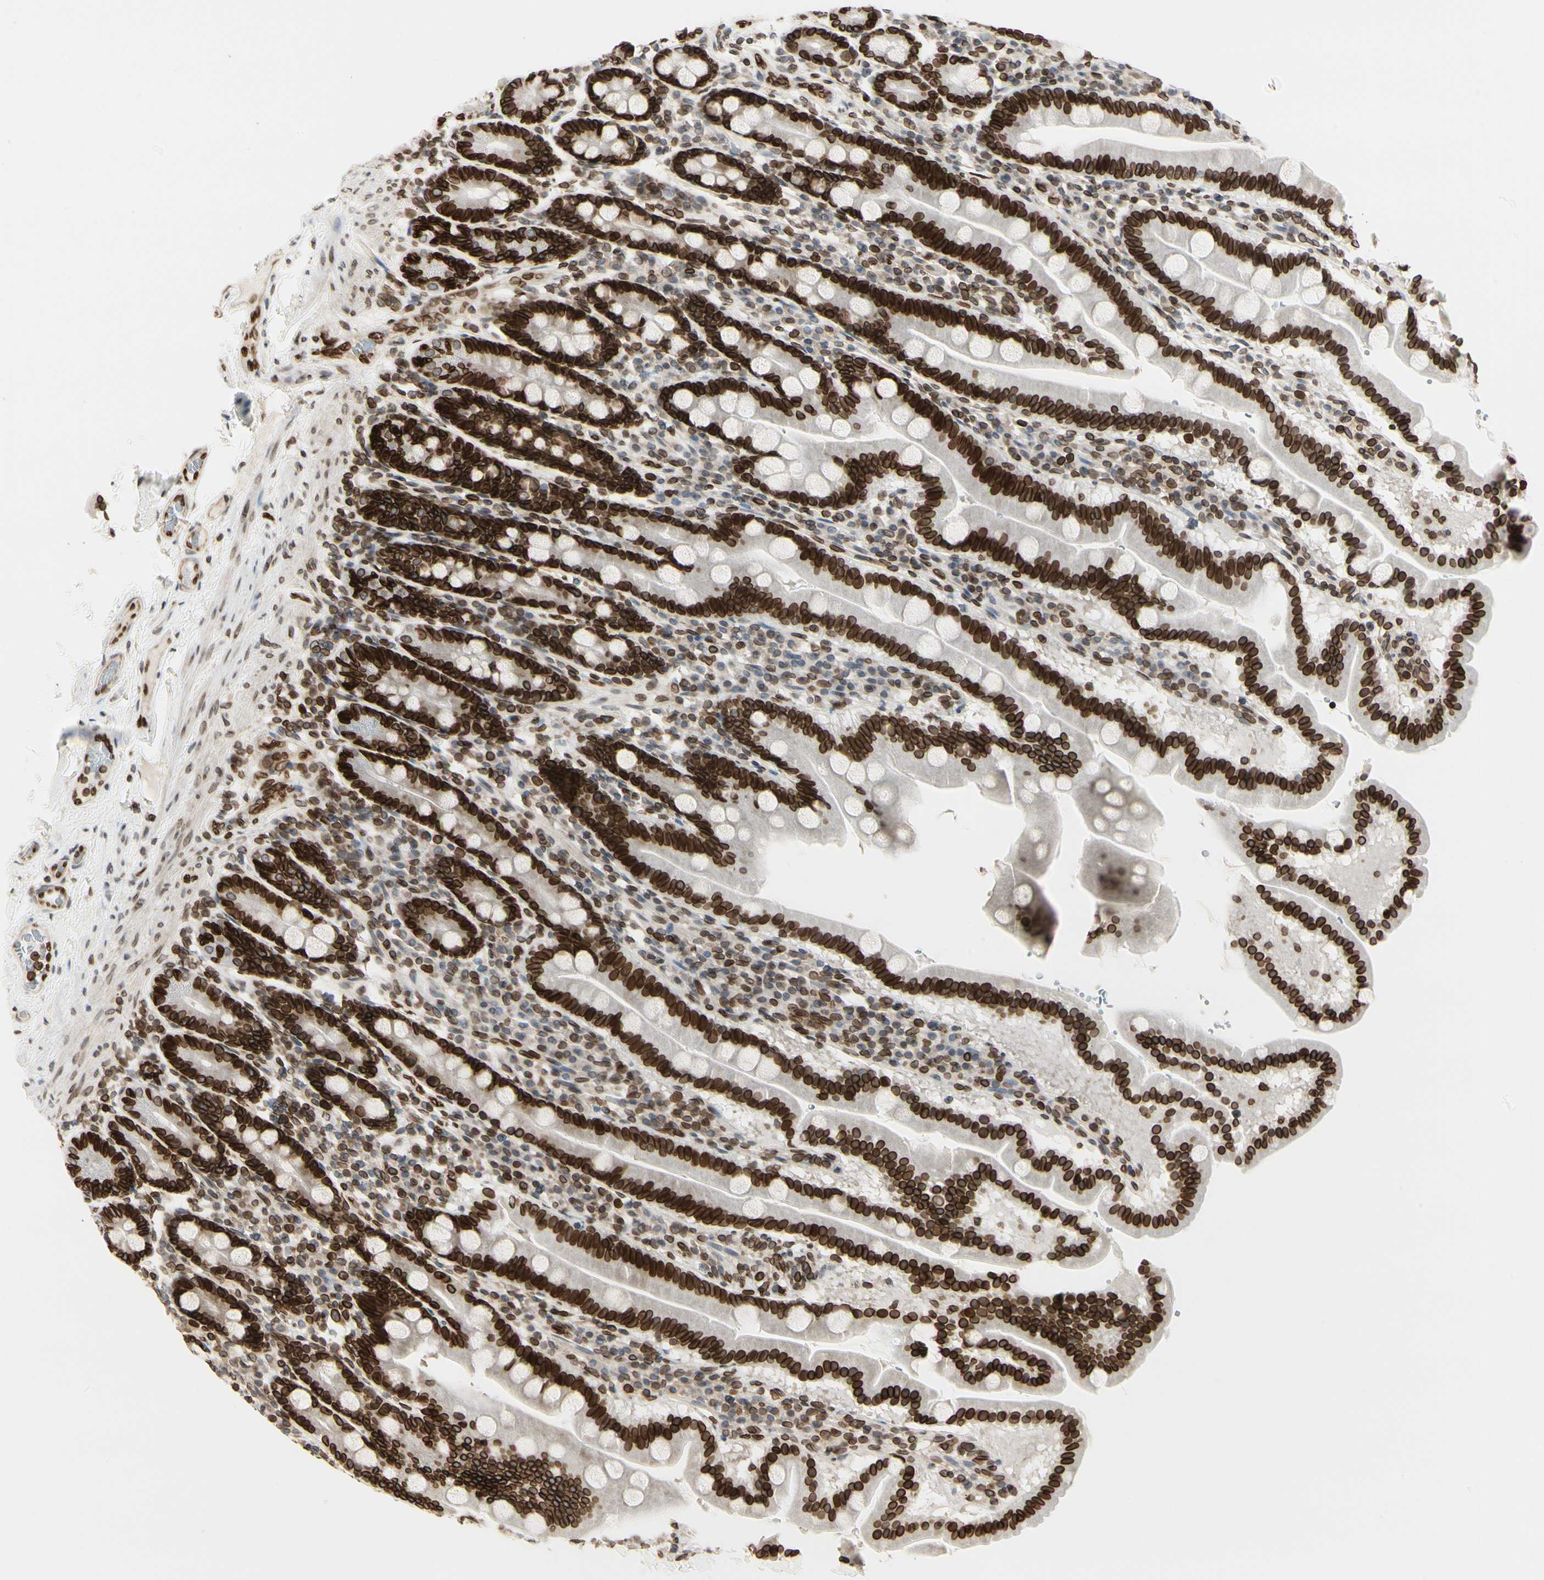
{"staining": {"intensity": "strong", "quantity": ">75%", "location": "cytoplasmic/membranous,nuclear"}, "tissue": "duodenum", "cell_type": "Glandular cells", "image_type": "normal", "snomed": [{"axis": "morphology", "description": "Normal tissue, NOS"}, {"axis": "topography", "description": "Duodenum"}], "caption": "This micrograph displays immunohistochemistry (IHC) staining of benign human duodenum, with high strong cytoplasmic/membranous,nuclear staining in approximately >75% of glandular cells.", "gene": "TMPO", "patient": {"sex": "male", "age": 50}}